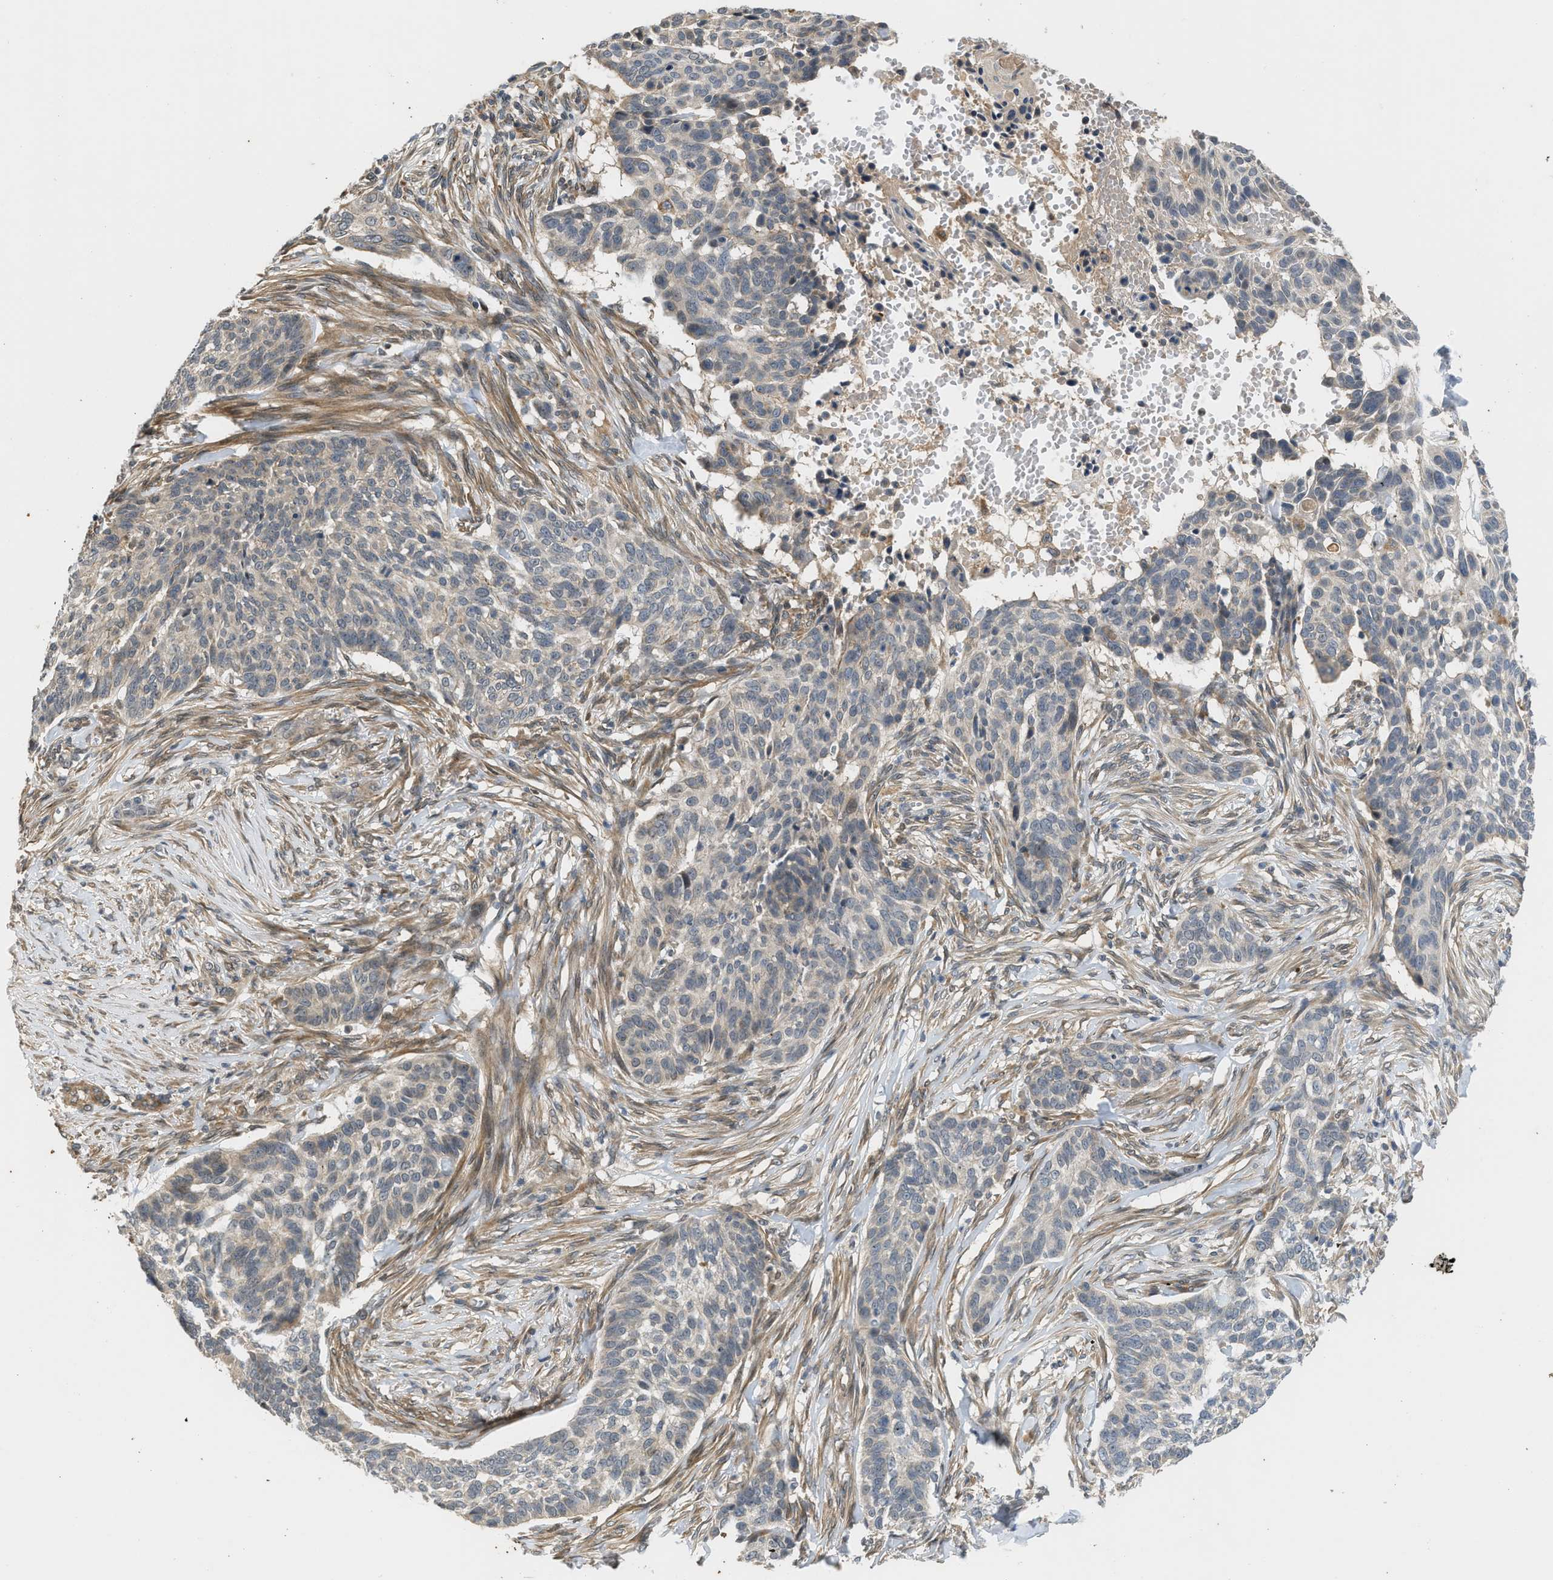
{"staining": {"intensity": "weak", "quantity": "<25%", "location": "cytoplasmic/membranous"}, "tissue": "skin cancer", "cell_type": "Tumor cells", "image_type": "cancer", "snomed": [{"axis": "morphology", "description": "Basal cell carcinoma"}, {"axis": "topography", "description": "Skin"}], "caption": "DAB immunohistochemical staining of human basal cell carcinoma (skin) demonstrates no significant positivity in tumor cells. (Stains: DAB immunohistochemistry with hematoxylin counter stain, Microscopy: brightfield microscopy at high magnification).", "gene": "ADCY8", "patient": {"sex": "male", "age": 85}}